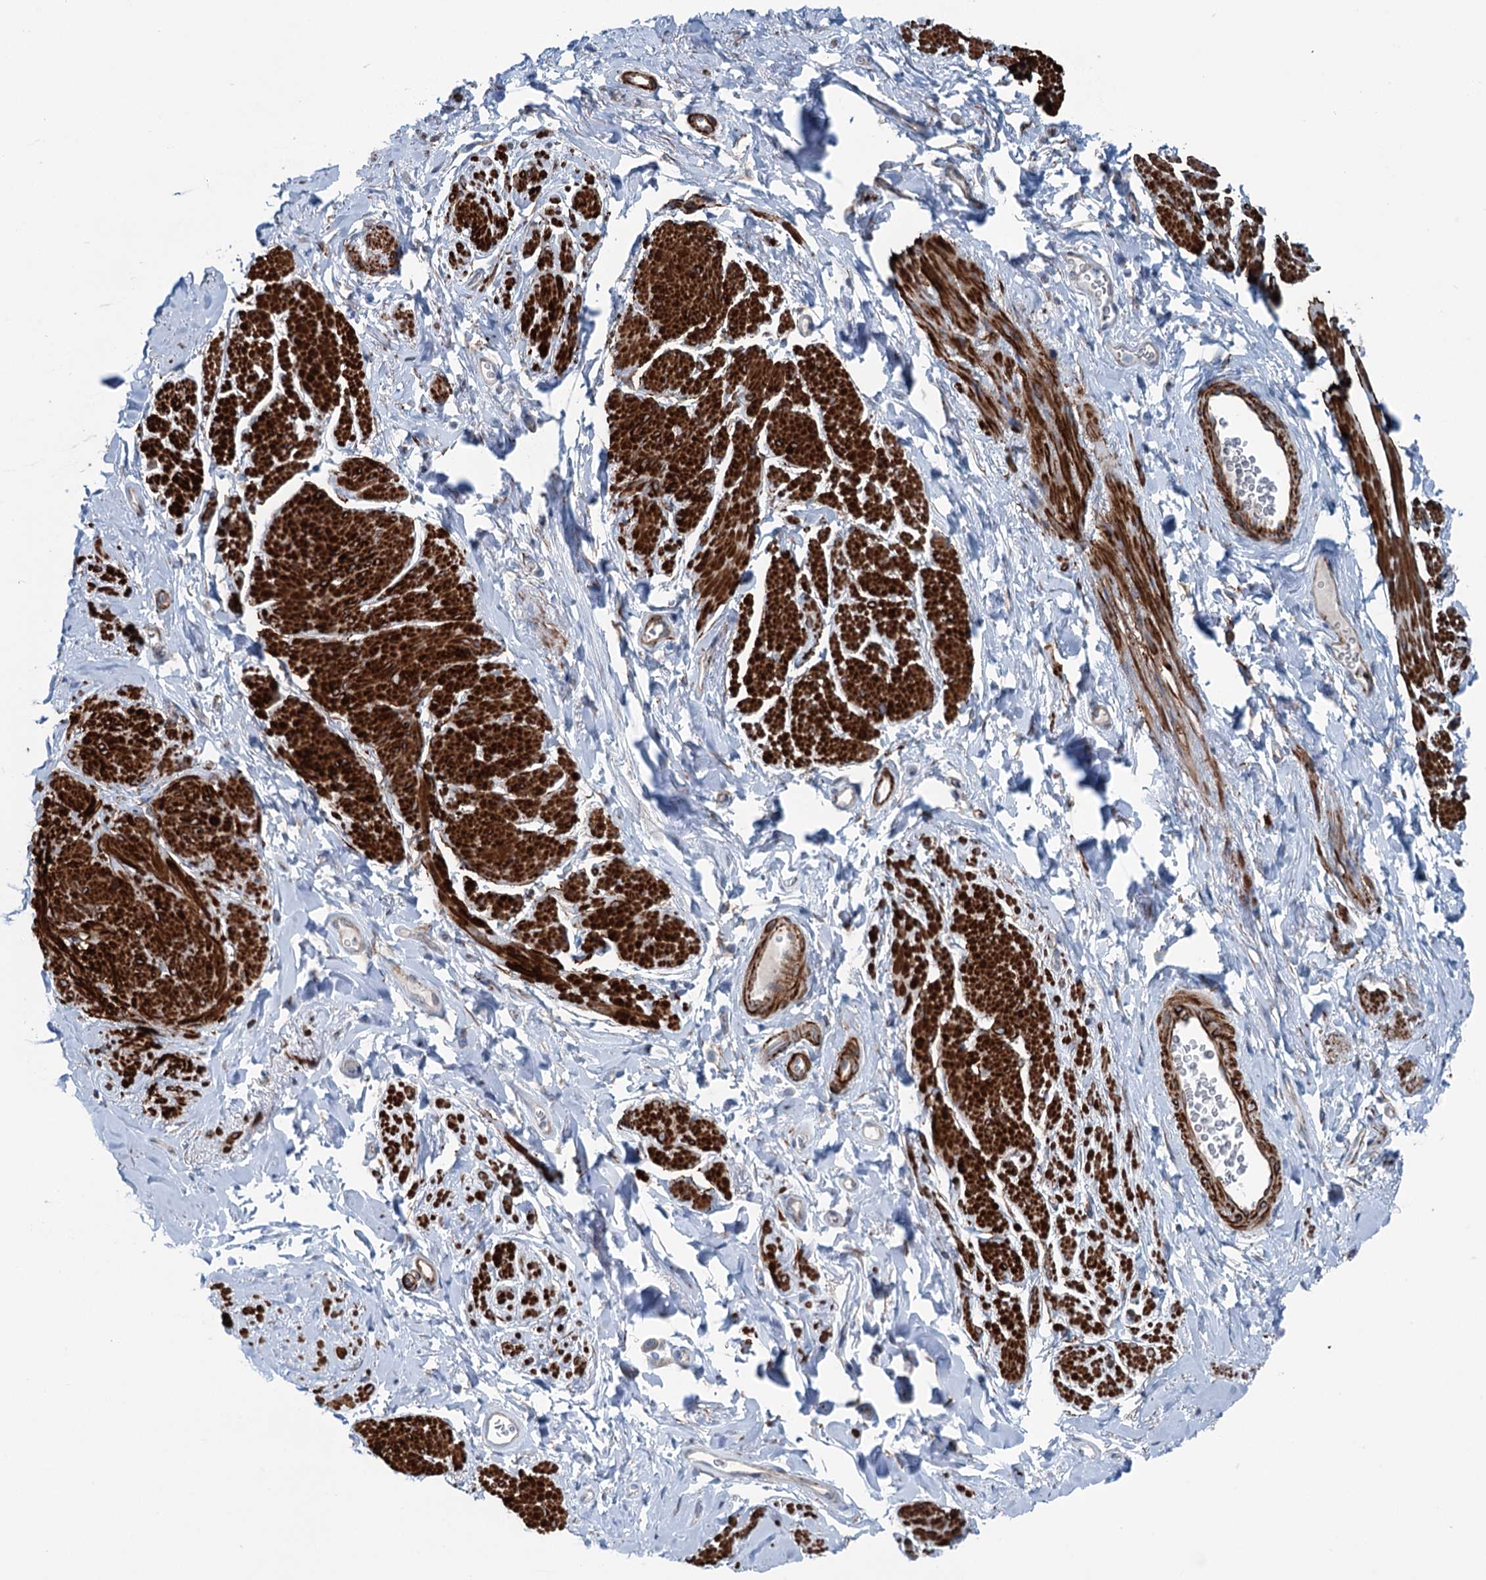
{"staining": {"intensity": "strong", "quantity": "25%-75%", "location": "cytoplasmic/membranous"}, "tissue": "smooth muscle", "cell_type": "Smooth muscle cells", "image_type": "normal", "snomed": [{"axis": "morphology", "description": "Normal tissue, NOS"}, {"axis": "topography", "description": "Smooth muscle"}, {"axis": "topography", "description": "Peripheral nerve tissue"}], "caption": "Smooth muscle cells display strong cytoplasmic/membranous expression in approximately 25%-75% of cells in unremarkable smooth muscle. (DAB IHC, brown staining for protein, blue staining for nuclei).", "gene": "CALCOCO1", "patient": {"sex": "male", "age": 69}}